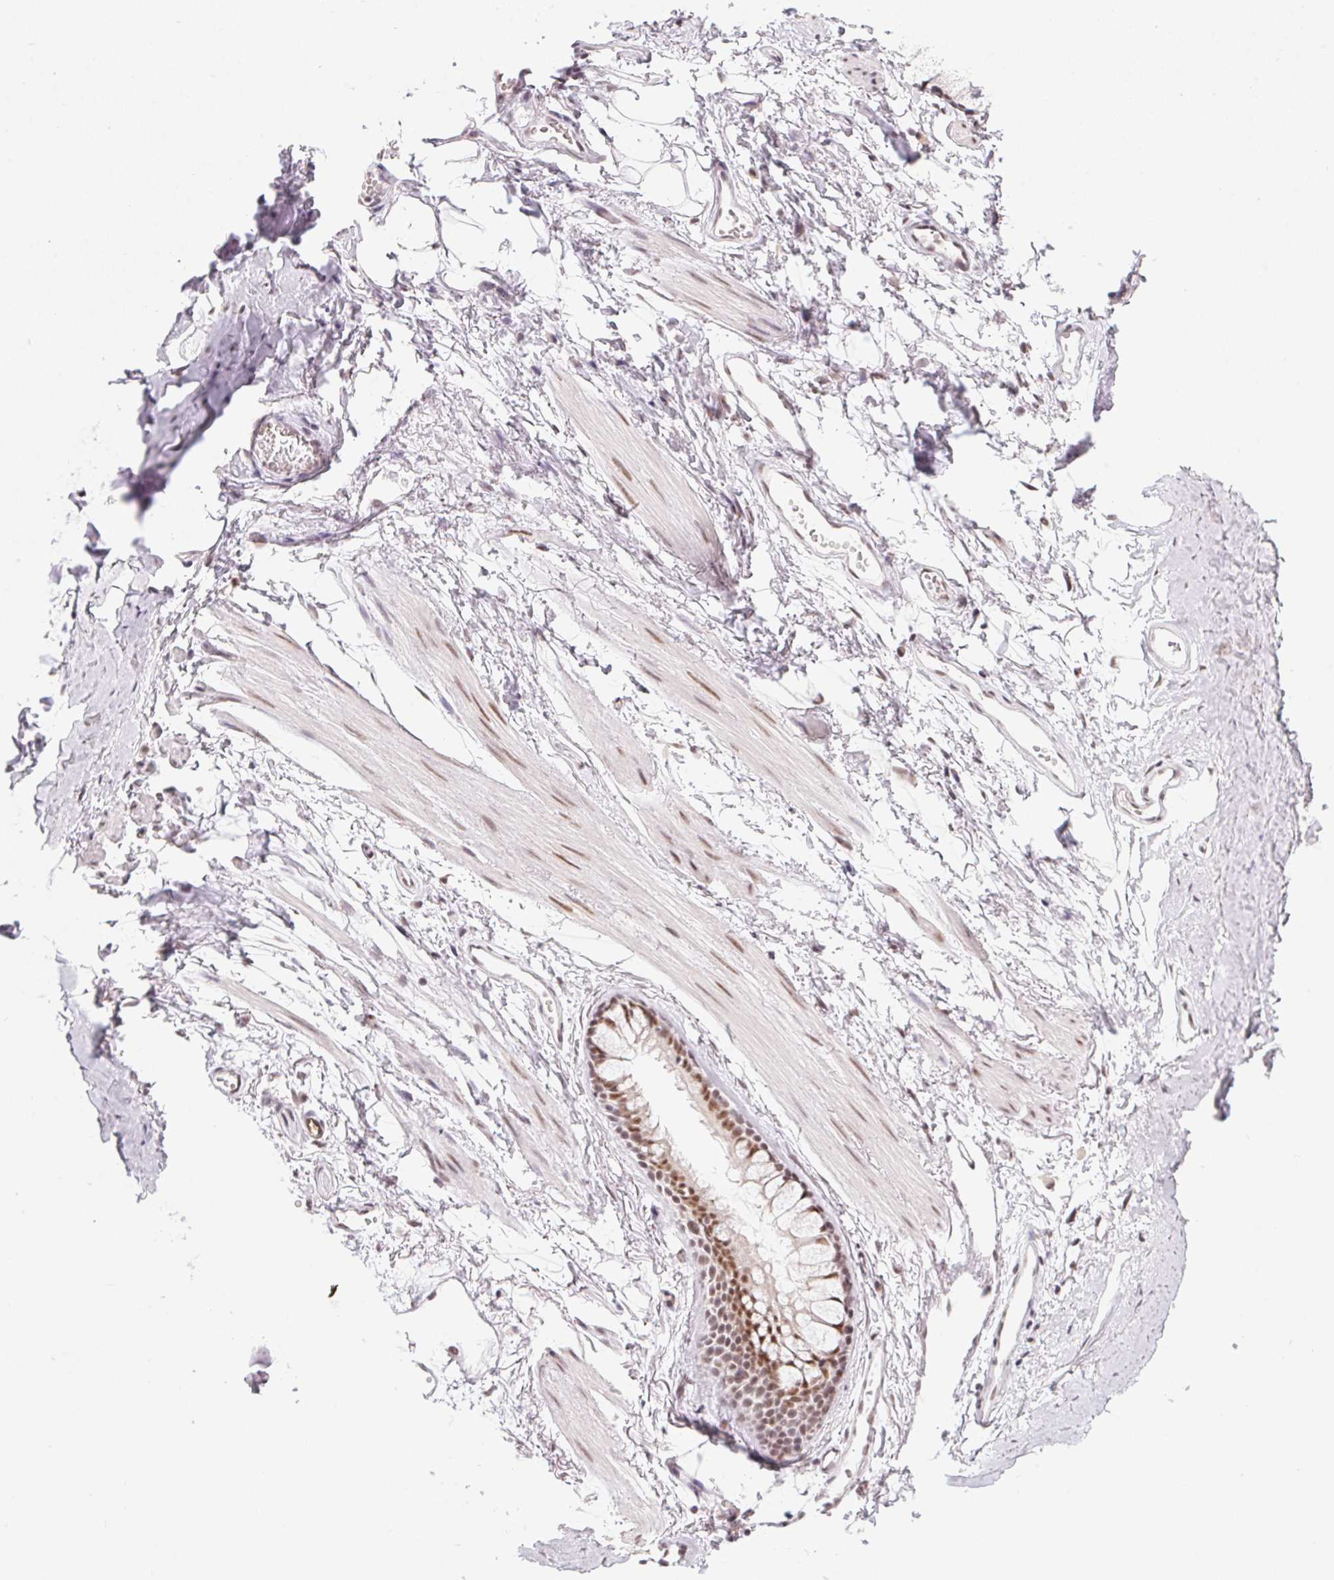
{"staining": {"intensity": "negative", "quantity": "none", "location": "none"}, "tissue": "adipose tissue", "cell_type": "Adipocytes", "image_type": "normal", "snomed": [{"axis": "morphology", "description": "Normal tissue, NOS"}, {"axis": "topography", "description": "Cartilage tissue"}, {"axis": "topography", "description": "Bronchus"}], "caption": "DAB (3,3'-diaminobenzidine) immunohistochemical staining of unremarkable human adipose tissue shows no significant positivity in adipocytes. (Immunohistochemistry, brightfield microscopy, high magnification).", "gene": "SRSF7", "patient": {"sex": "female", "age": 79}}